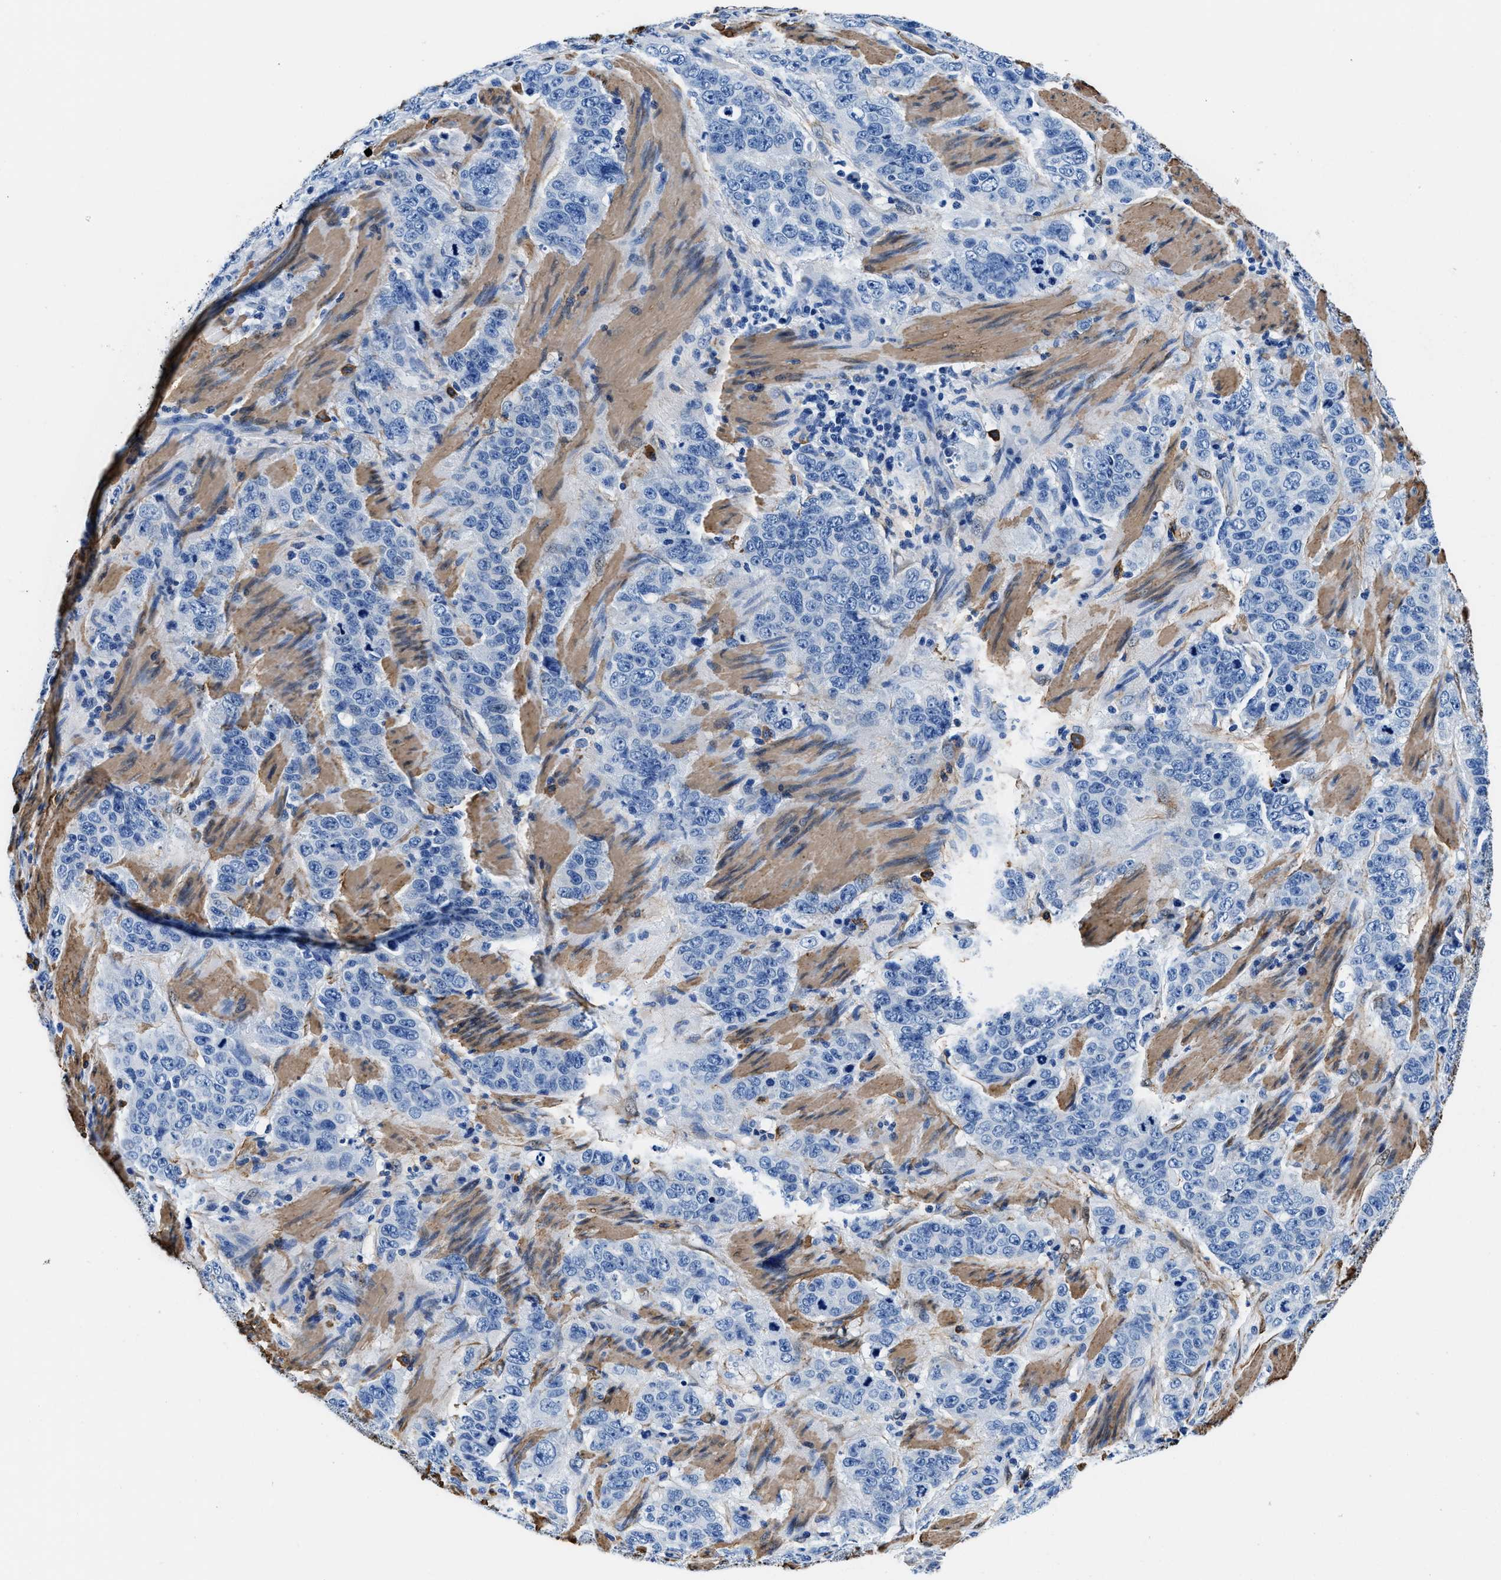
{"staining": {"intensity": "negative", "quantity": "none", "location": "none"}, "tissue": "stomach cancer", "cell_type": "Tumor cells", "image_type": "cancer", "snomed": [{"axis": "morphology", "description": "Adenocarcinoma, NOS"}, {"axis": "topography", "description": "Stomach"}], "caption": "Immunohistochemistry (IHC) micrograph of neoplastic tissue: human adenocarcinoma (stomach) stained with DAB shows no significant protein staining in tumor cells.", "gene": "TEX261", "patient": {"sex": "male", "age": 48}}